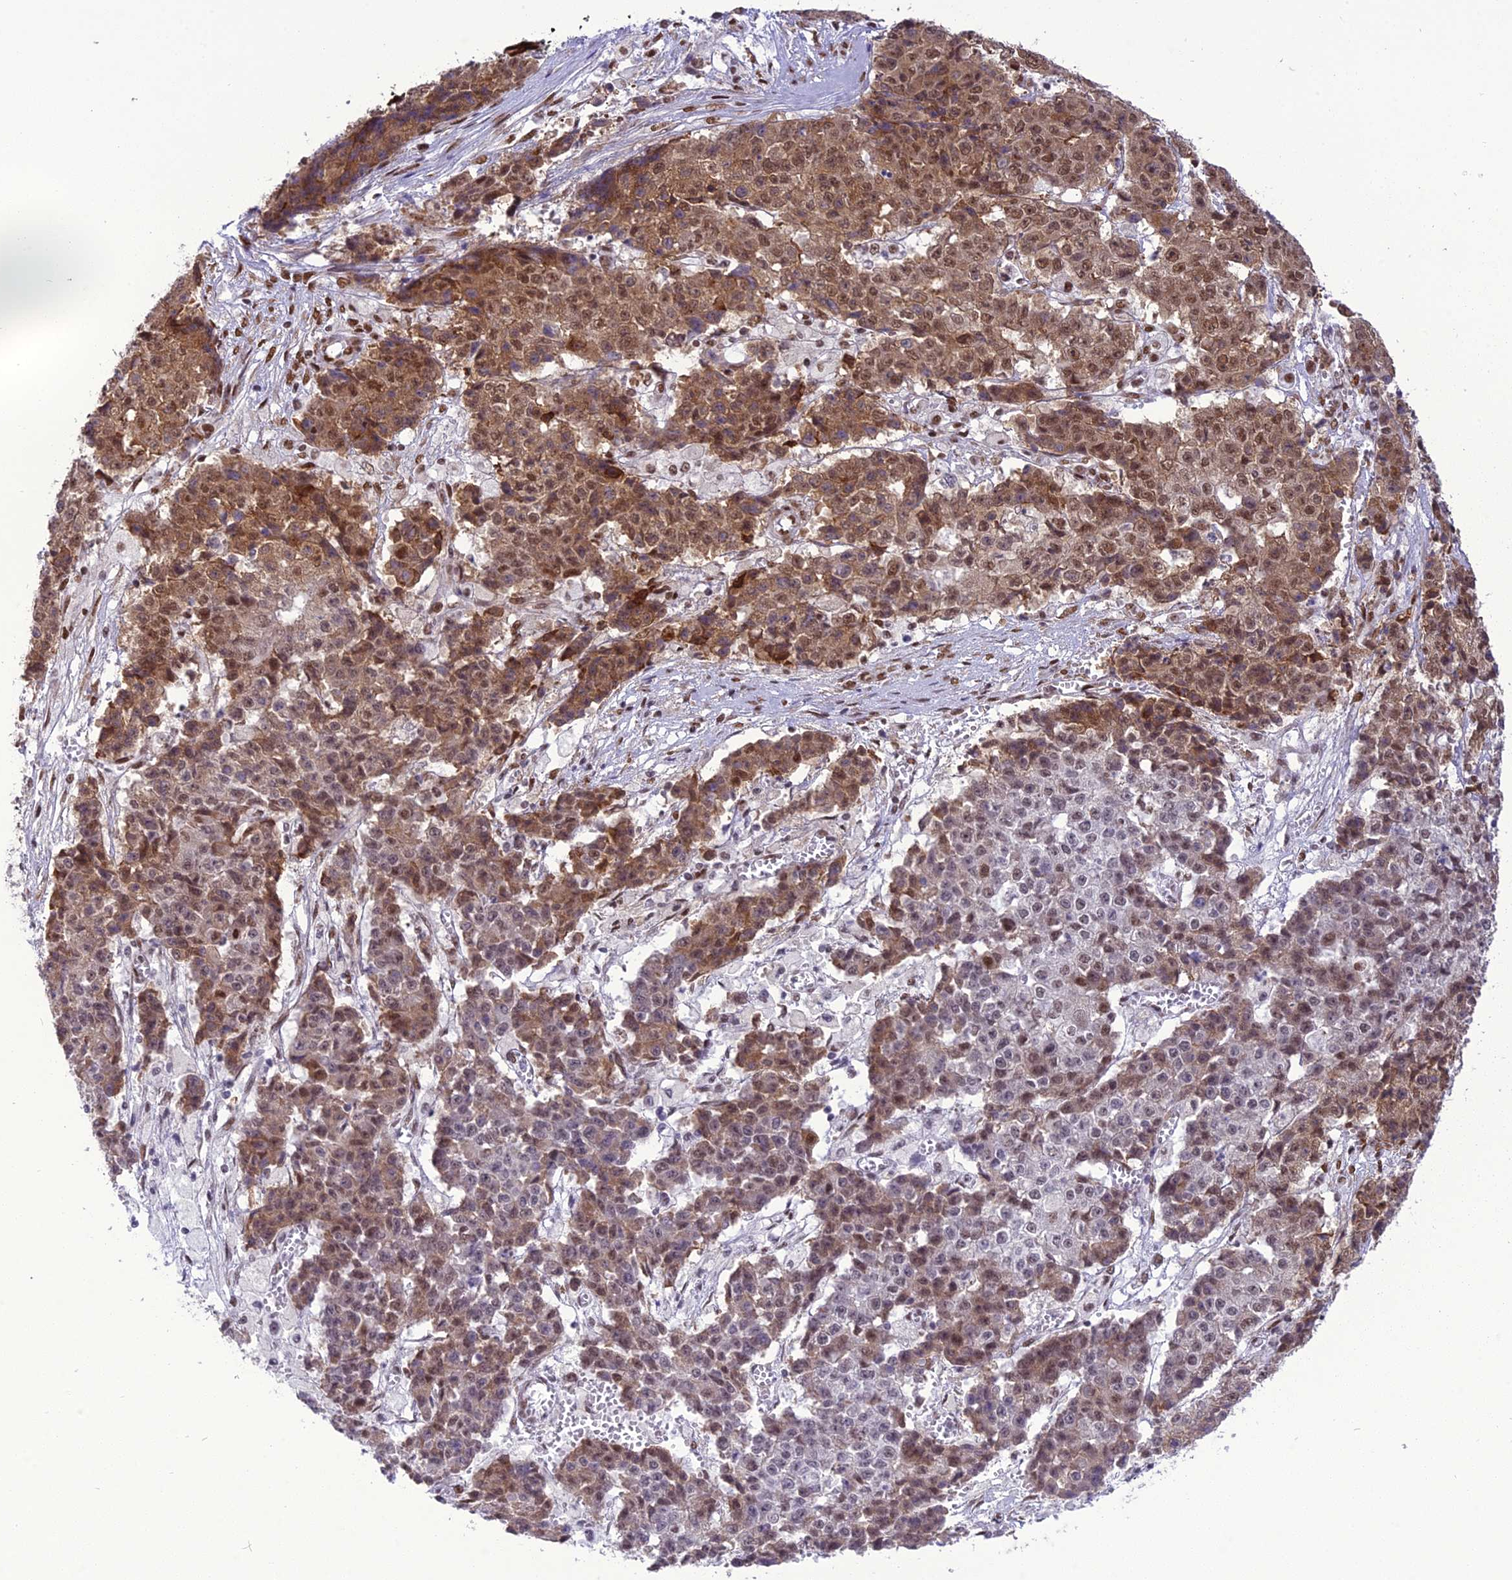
{"staining": {"intensity": "moderate", "quantity": ">75%", "location": "cytoplasmic/membranous,nuclear"}, "tissue": "ovarian cancer", "cell_type": "Tumor cells", "image_type": "cancer", "snomed": [{"axis": "morphology", "description": "Carcinoma, endometroid"}, {"axis": "topography", "description": "Ovary"}], "caption": "Immunohistochemistry (IHC) micrograph of neoplastic tissue: endometroid carcinoma (ovarian) stained using immunohistochemistry demonstrates medium levels of moderate protein expression localized specifically in the cytoplasmic/membranous and nuclear of tumor cells, appearing as a cytoplasmic/membranous and nuclear brown color.", "gene": "DDX1", "patient": {"sex": "female", "age": 42}}